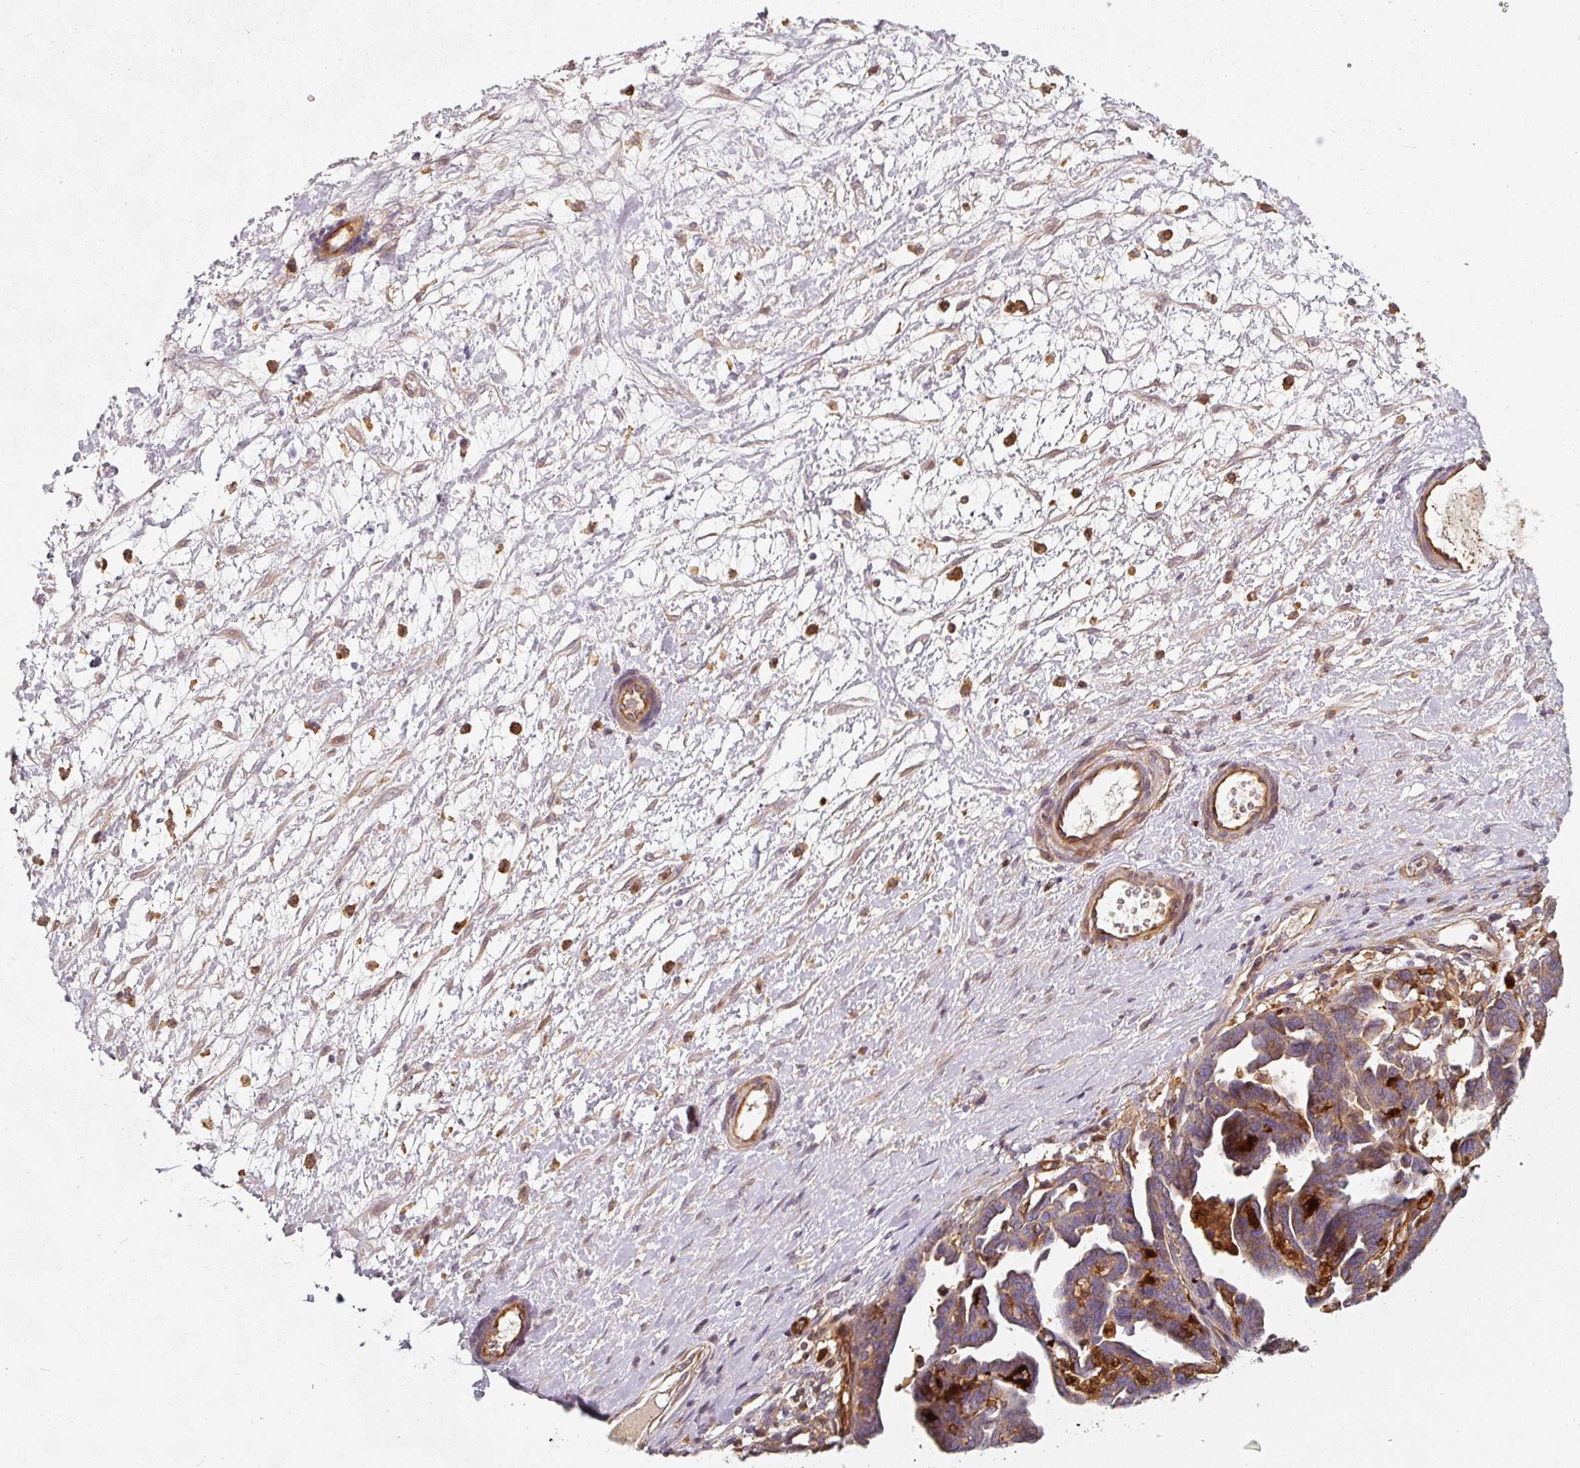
{"staining": {"intensity": "moderate", "quantity": "<25%", "location": "cytoplasmic/membranous"}, "tissue": "ovarian cancer", "cell_type": "Tumor cells", "image_type": "cancer", "snomed": [{"axis": "morphology", "description": "Cystadenocarcinoma, serous, NOS"}, {"axis": "topography", "description": "Ovary"}], "caption": "An IHC histopathology image of neoplastic tissue is shown. Protein staining in brown shows moderate cytoplasmic/membranous positivity in ovarian serous cystadenocarcinoma within tumor cells.", "gene": "IQGAP2", "patient": {"sex": "female", "age": 54}}